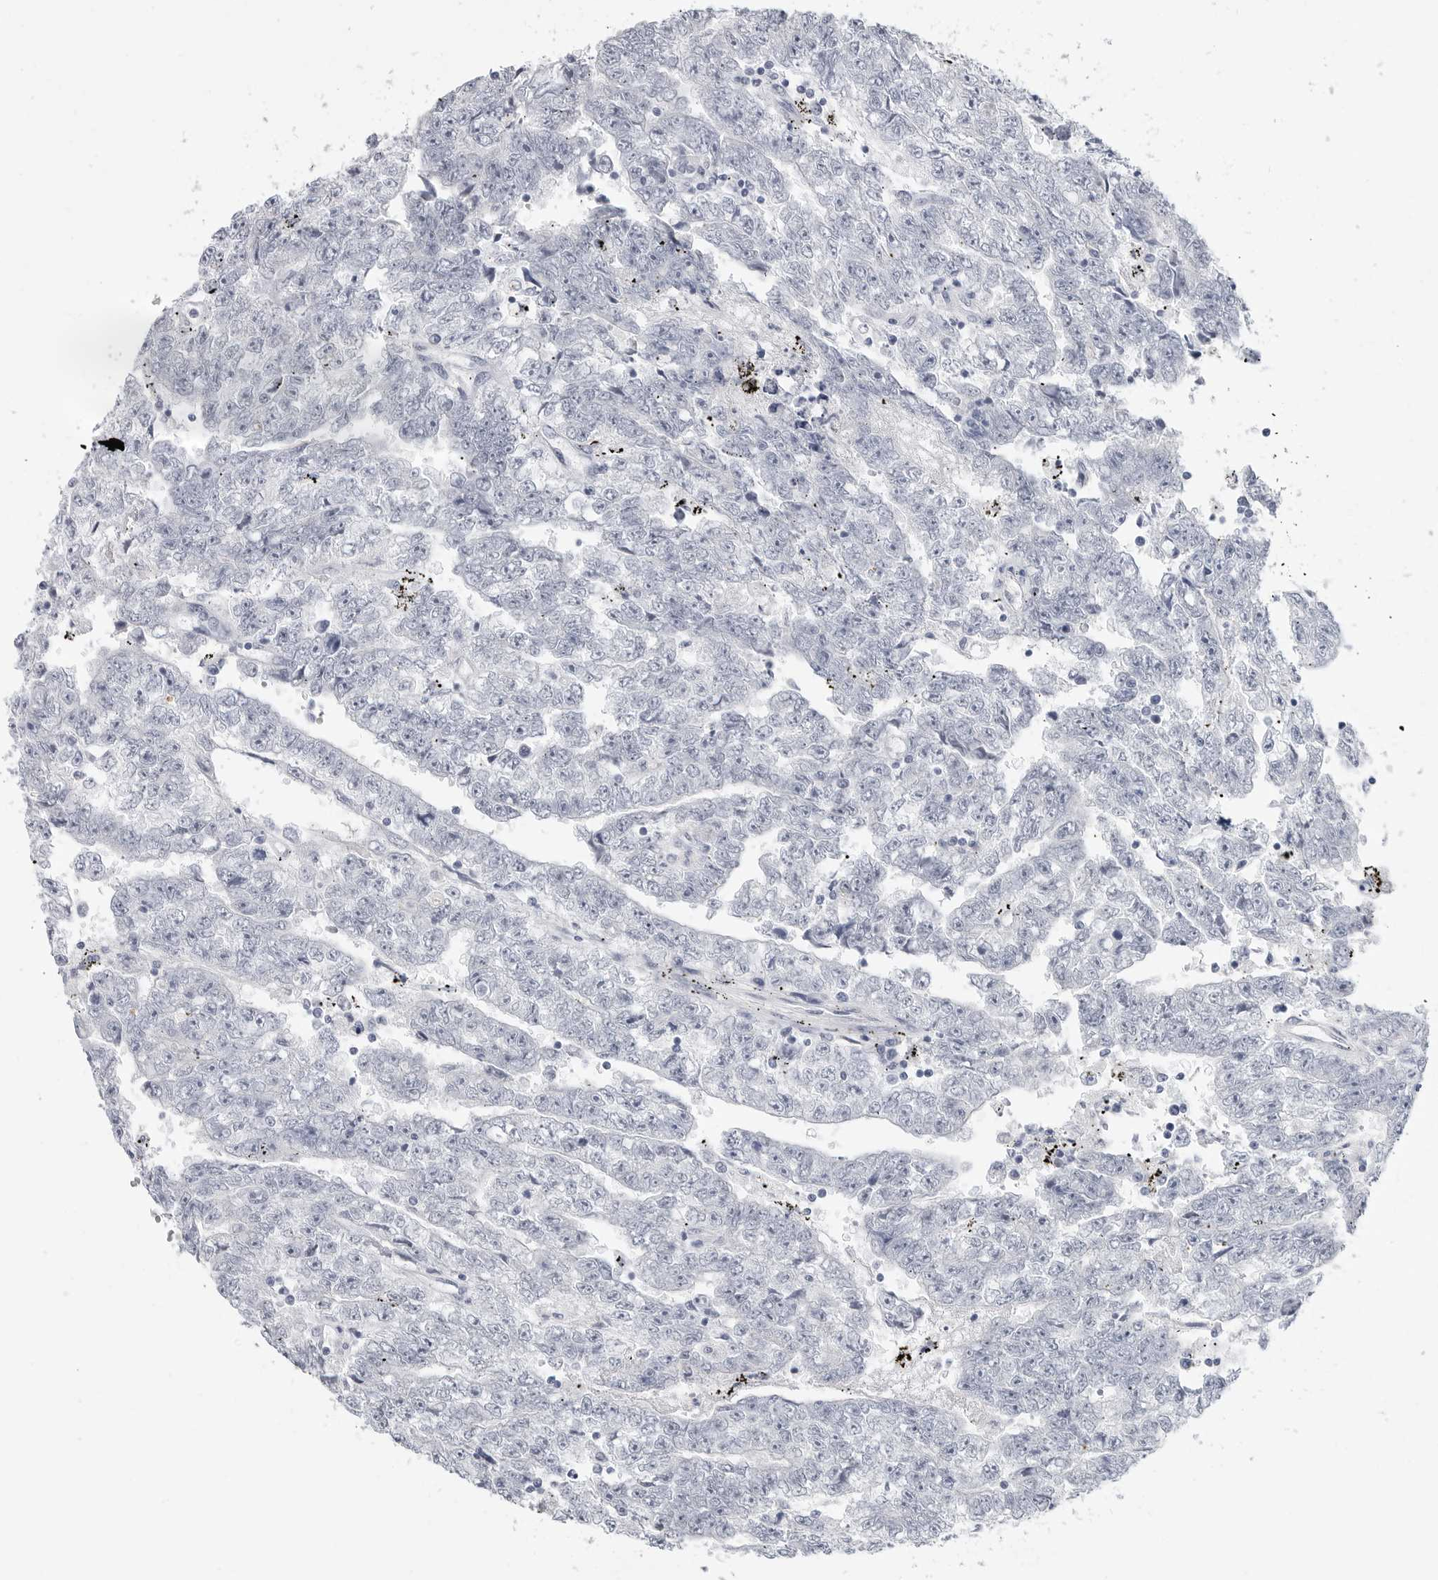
{"staining": {"intensity": "negative", "quantity": "none", "location": "none"}, "tissue": "testis cancer", "cell_type": "Tumor cells", "image_type": "cancer", "snomed": [{"axis": "morphology", "description": "Carcinoma, Embryonal, NOS"}, {"axis": "topography", "description": "Testis"}], "caption": "High magnification brightfield microscopy of testis cancer (embryonal carcinoma) stained with DAB (brown) and counterstained with hematoxylin (blue): tumor cells show no significant expression.", "gene": "PLN", "patient": {"sex": "male", "age": 25}}